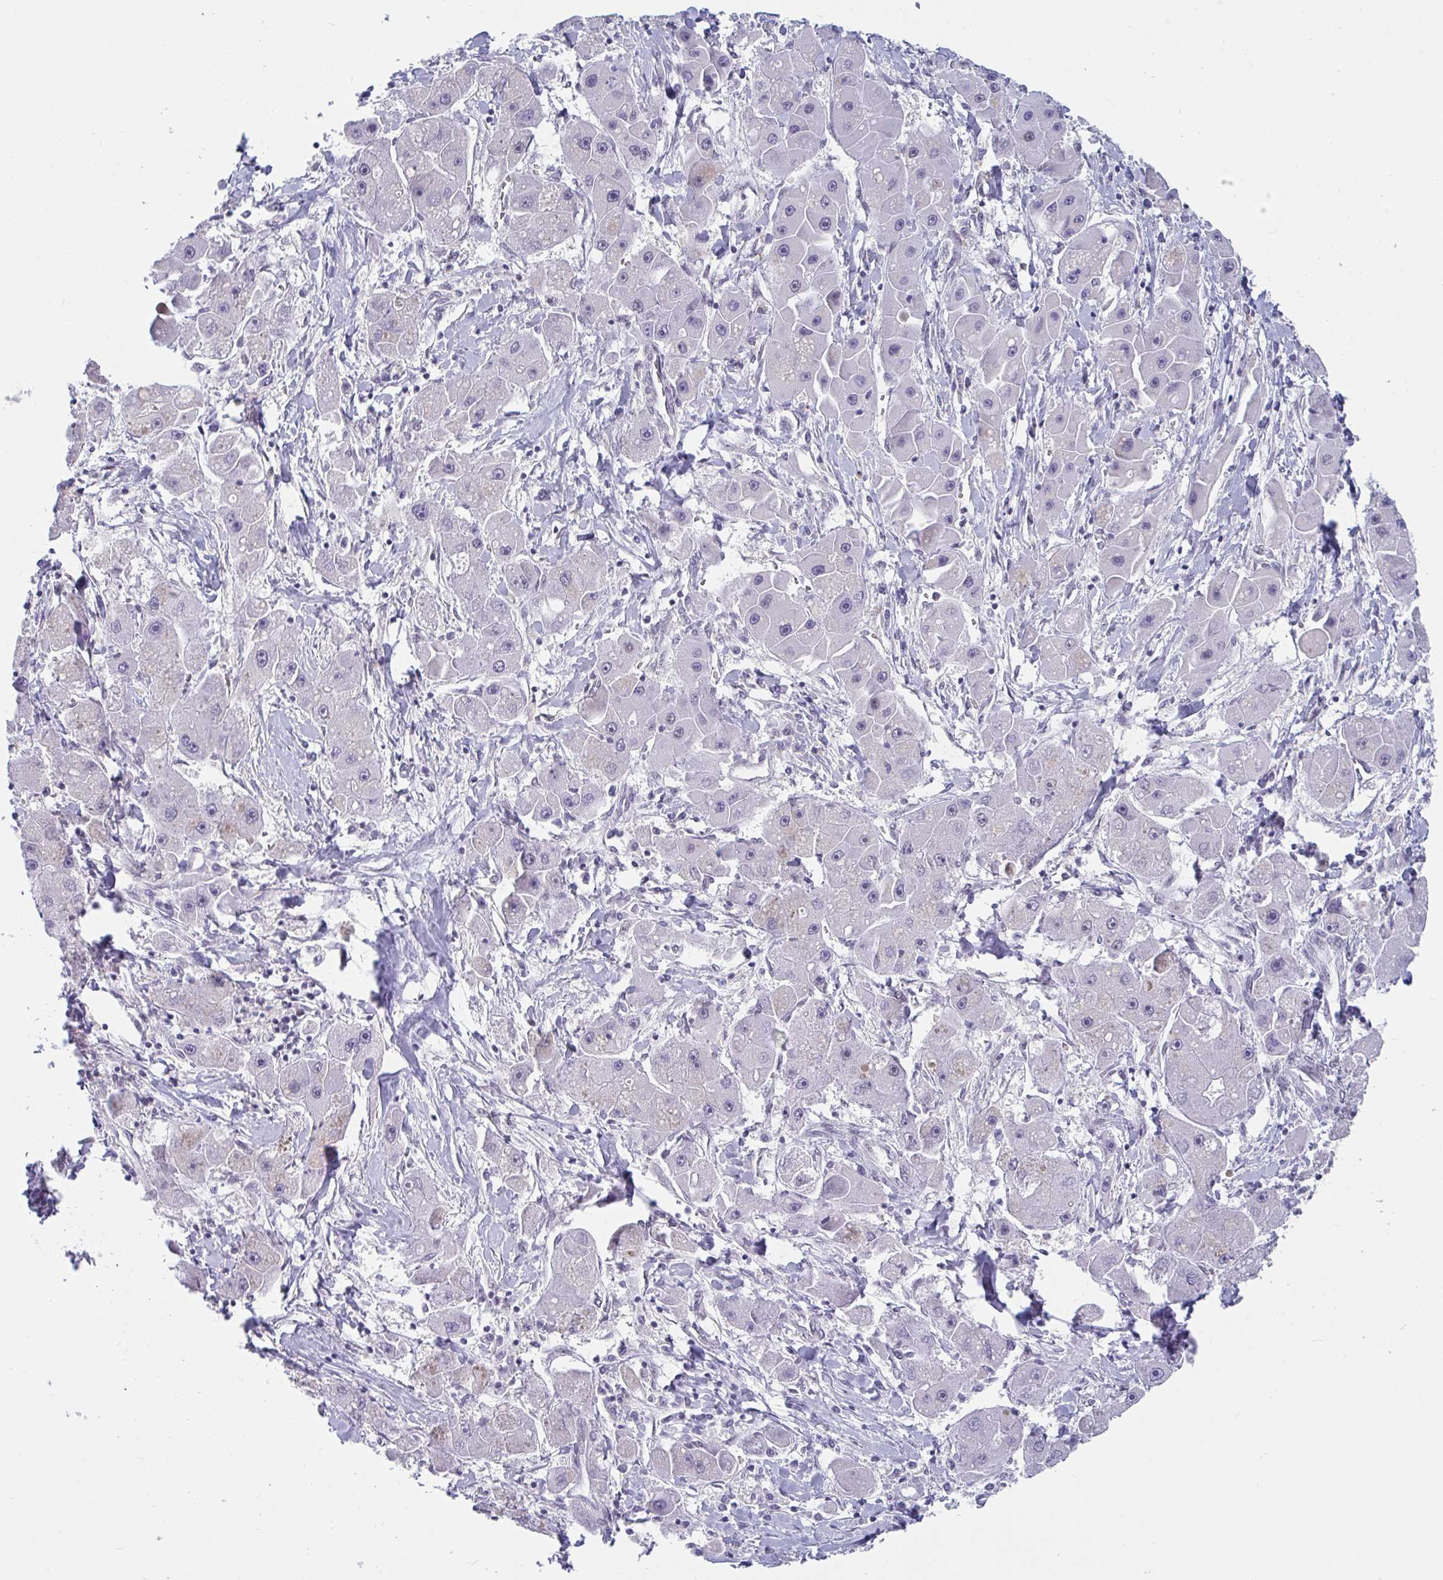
{"staining": {"intensity": "negative", "quantity": "none", "location": "none"}, "tissue": "liver cancer", "cell_type": "Tumor cells", "image_type": "cancer", "snomed": [{"axis": "morphology", "description": "Carcinoma, Hepatocellular, NOS"}, {"axis": "topography", "description": "Liver"}], "caption": "A high-resolution image shows IHC staining of liver cancer (hepatocellular carcinoma), which reveals no significant positivity in tumor cells. (IHC, brightfield microscopy, high magnification).", "gene": "PRR14", "patient": {"sex": "male", "age": 24}}